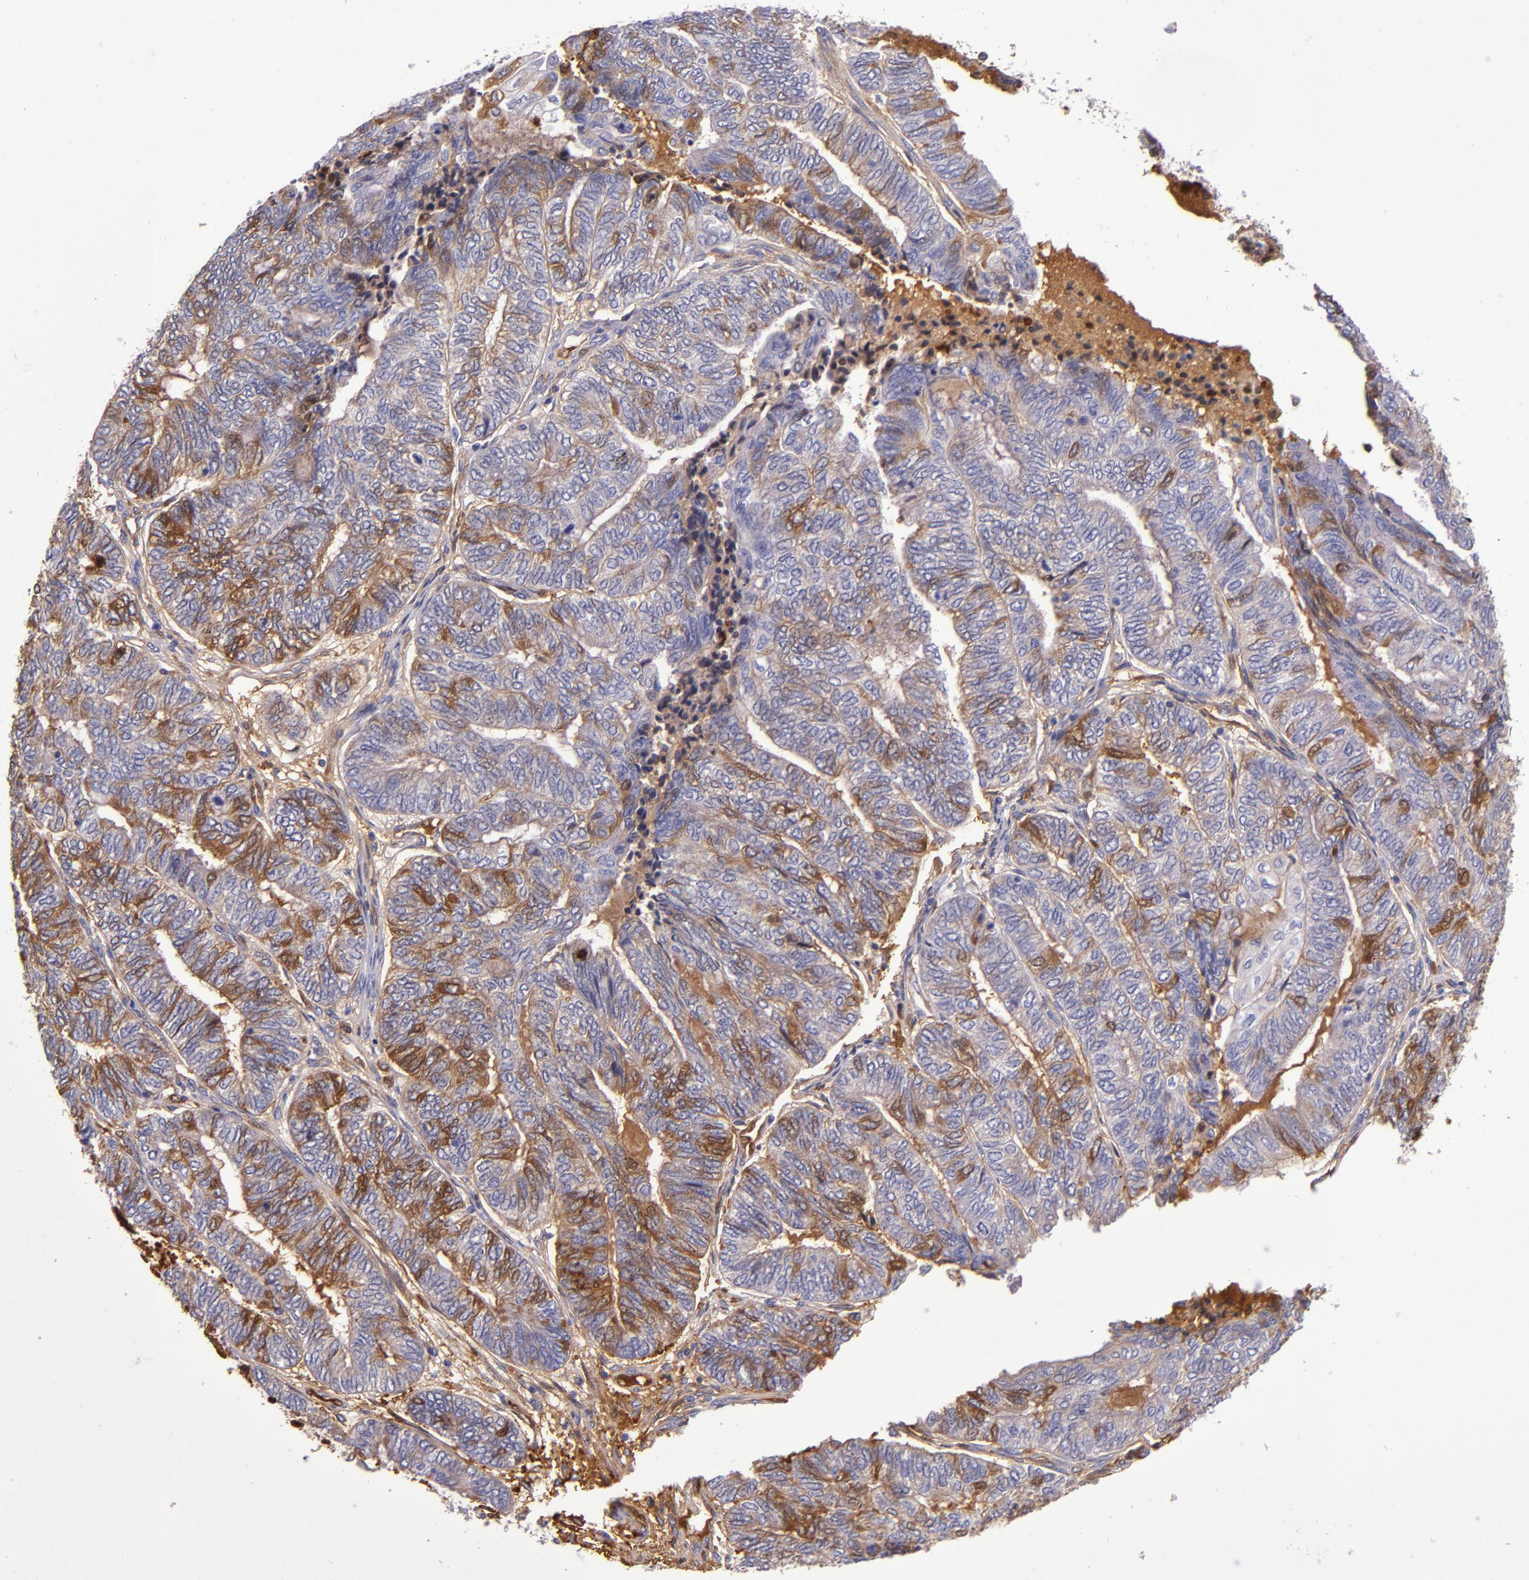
{"staining": {"intensity": "moderate", "quantity": "<25%", "location": "cytoplasmic/membranous"}, "tissue": "endometrial cancer", "cell_type": "Tumor cells", "image_type": "cancer", "snomed": [{"axis": "morphology", "description": "Adenocarcinoma, NOS"}, {"axis": "topography", "description": "Uterus"}, {"axis": "topography", "description": "Endometrium"}], "caption": "The micrograph demonstrates immunohistochemical staining of endometrial cancer (adenocarcinoma). There is moderate cytoplasmic/membranous expression is seen in about <25% of tumor cells.", "gene": "CLEC3B", "patient": {"sex": "female", "age": 70}}